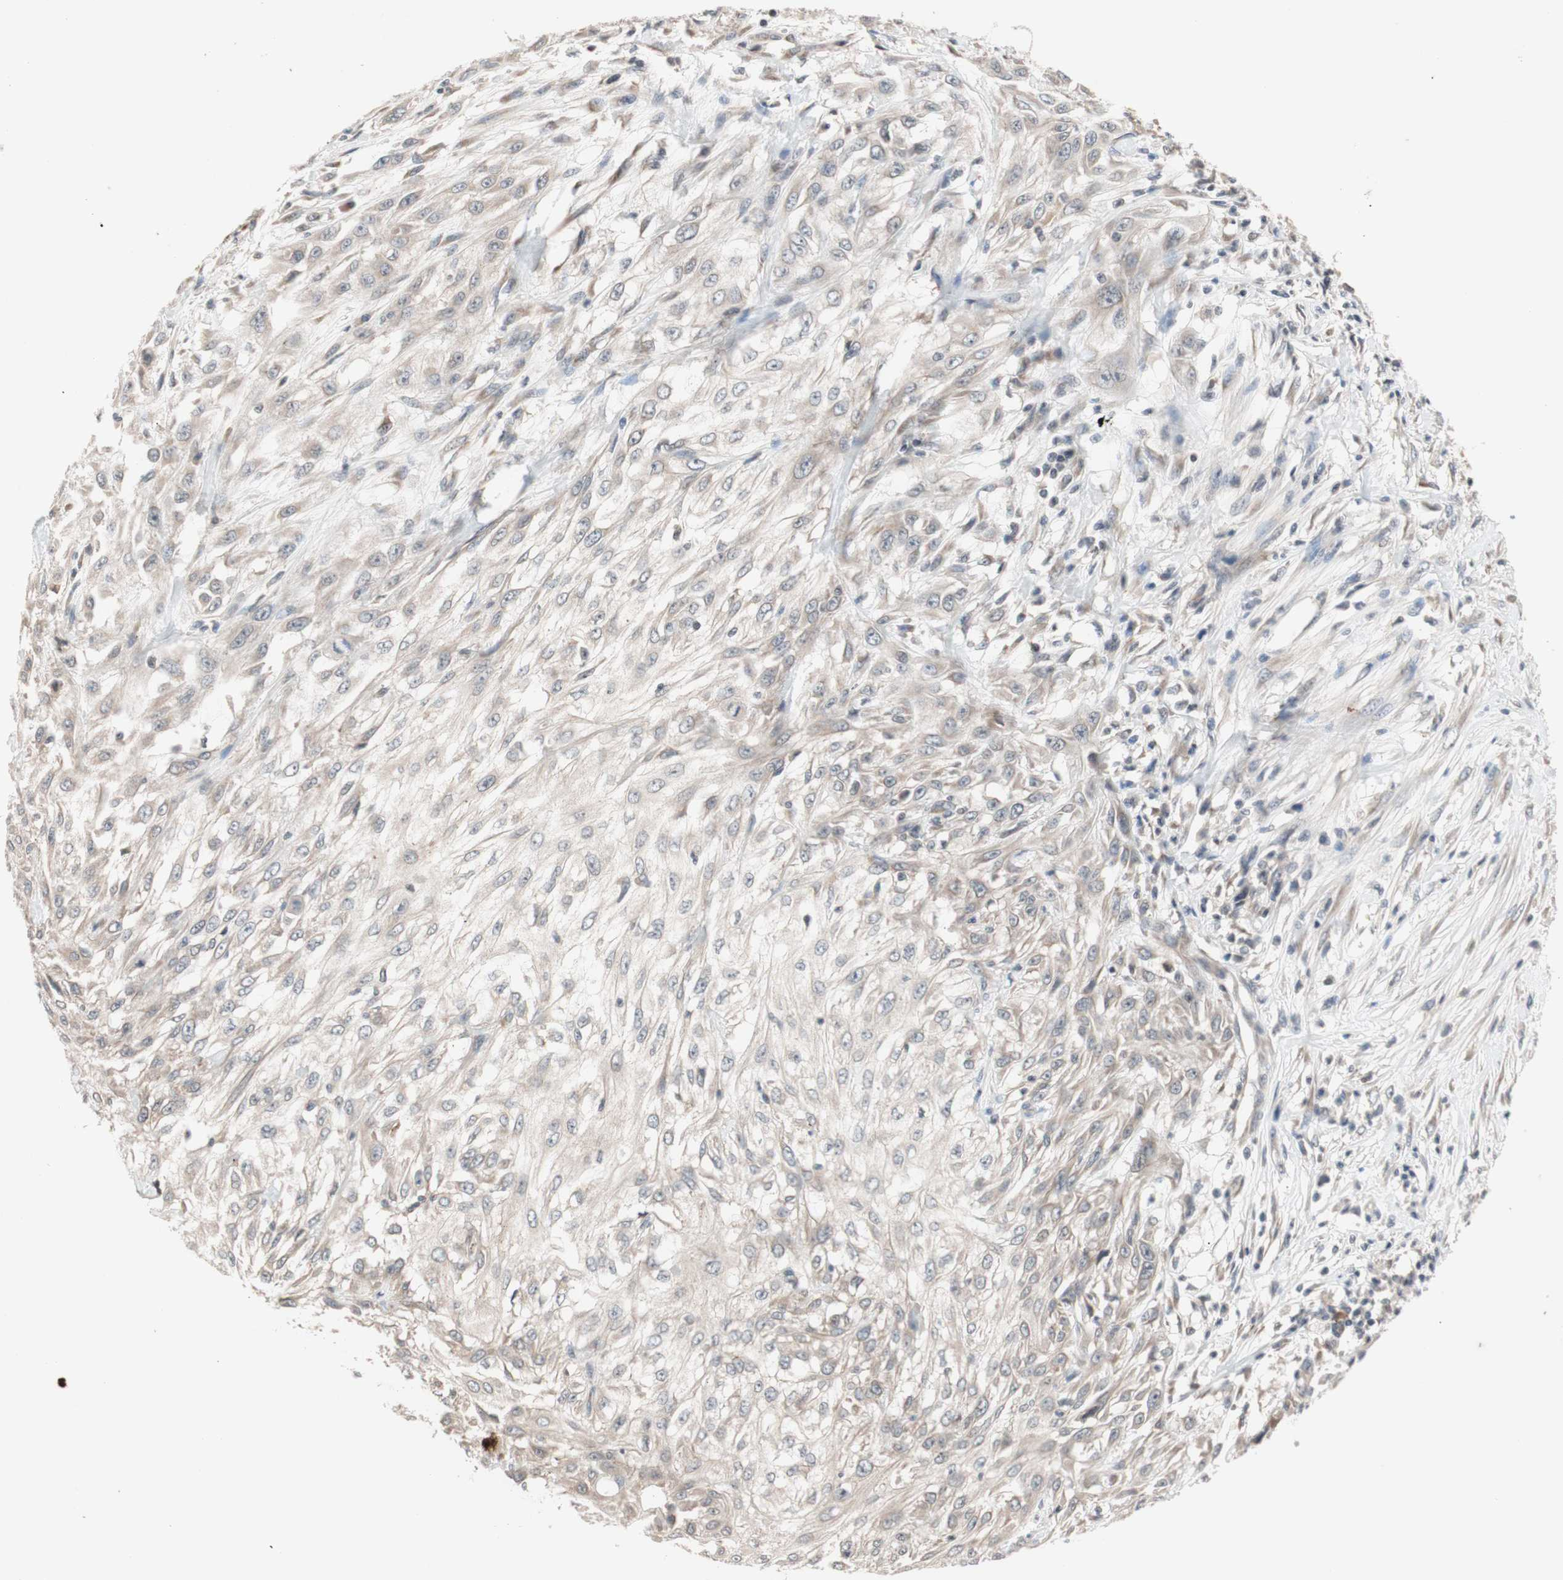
{"staining": {"intensity": "weak", "quantity": "25%-75%", "location": "cytoplasmic/membranous"}, "tissue": "skin cancer", "cell_type": "Tumor cells", "image_type": "cancer", "snomed": [{"axis": "morphology", "description": "Squamous cell carcinoma, NOS"}, {"axis": "topography", "description": "Skin"}], "caption": "Skin cancer (squamous cell carcinoma) tissue reveals weak cytoplasmic/membranous expression in approximately 25%-75% of tumor cells, visualized by immunohistochemistry.", "gene": "CD55", "patient": {"sex": "male", "age": 75}}